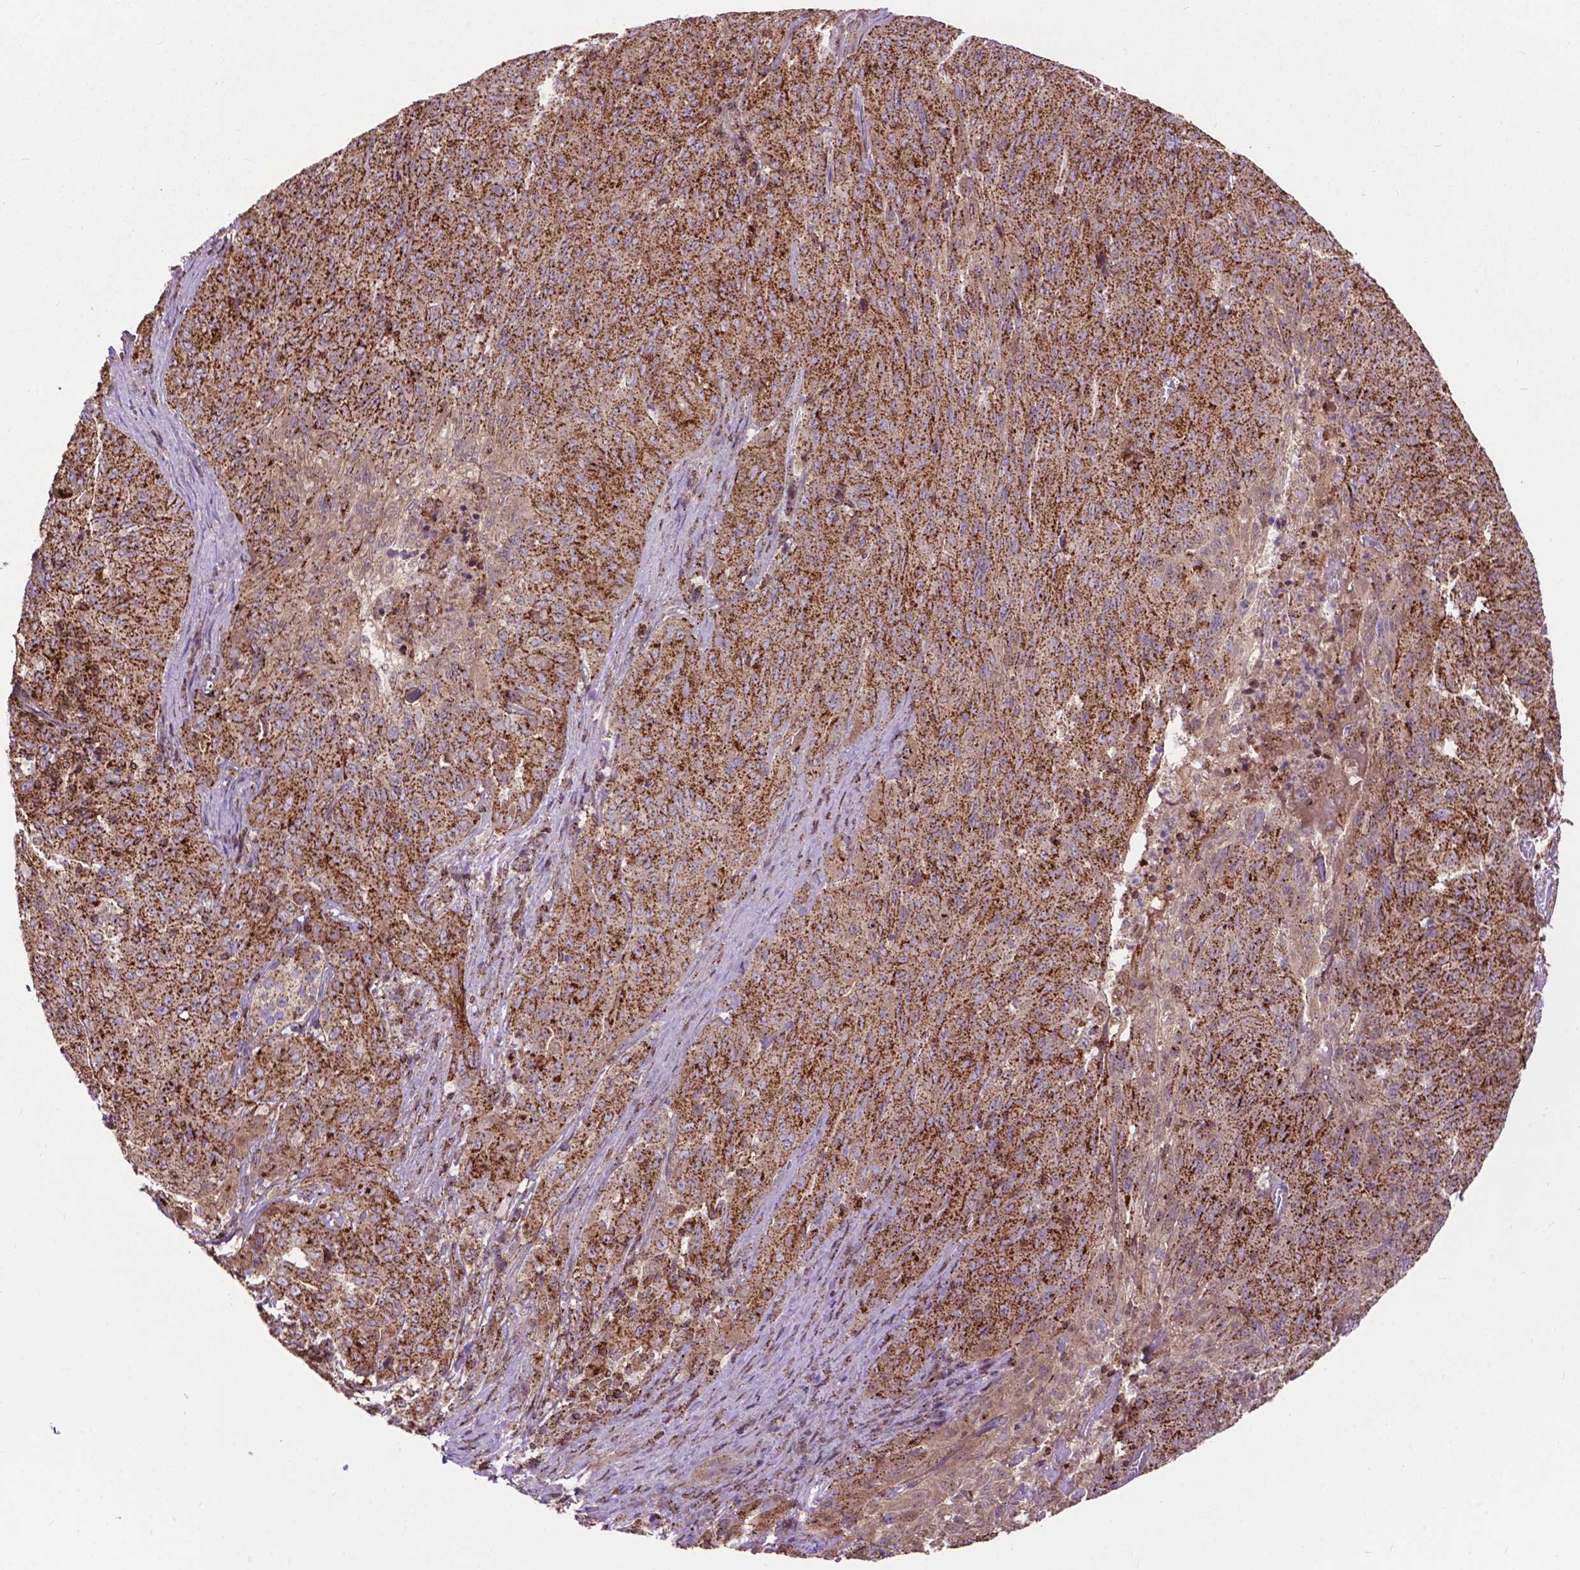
{"staining": {"intensity": "strong", "quantity": ">75%", "location": "cytoplasmic/membranous"}, "tissue": "pancreatic cancer", "cell_type": "Tumor cells", "image_type": "cancer", "snomed": [{"axis": "morphology", "description": "Adenocarcinoma, NOS"}, {"axis": "topography", "description": "Pancreas"}], "caption": "IHC histopathology image of neoplastic tissue: human adenocarcinoma (pancreatic) stained using IHC reveals high levels of strong protein expression localized specifically in the cytoplasmic/membranous of tumor cells, appearing as a cytoplasmic/membranous brown color.", "gene": "CHMP4A", "patient": {"sex": "male", "age": 63}}